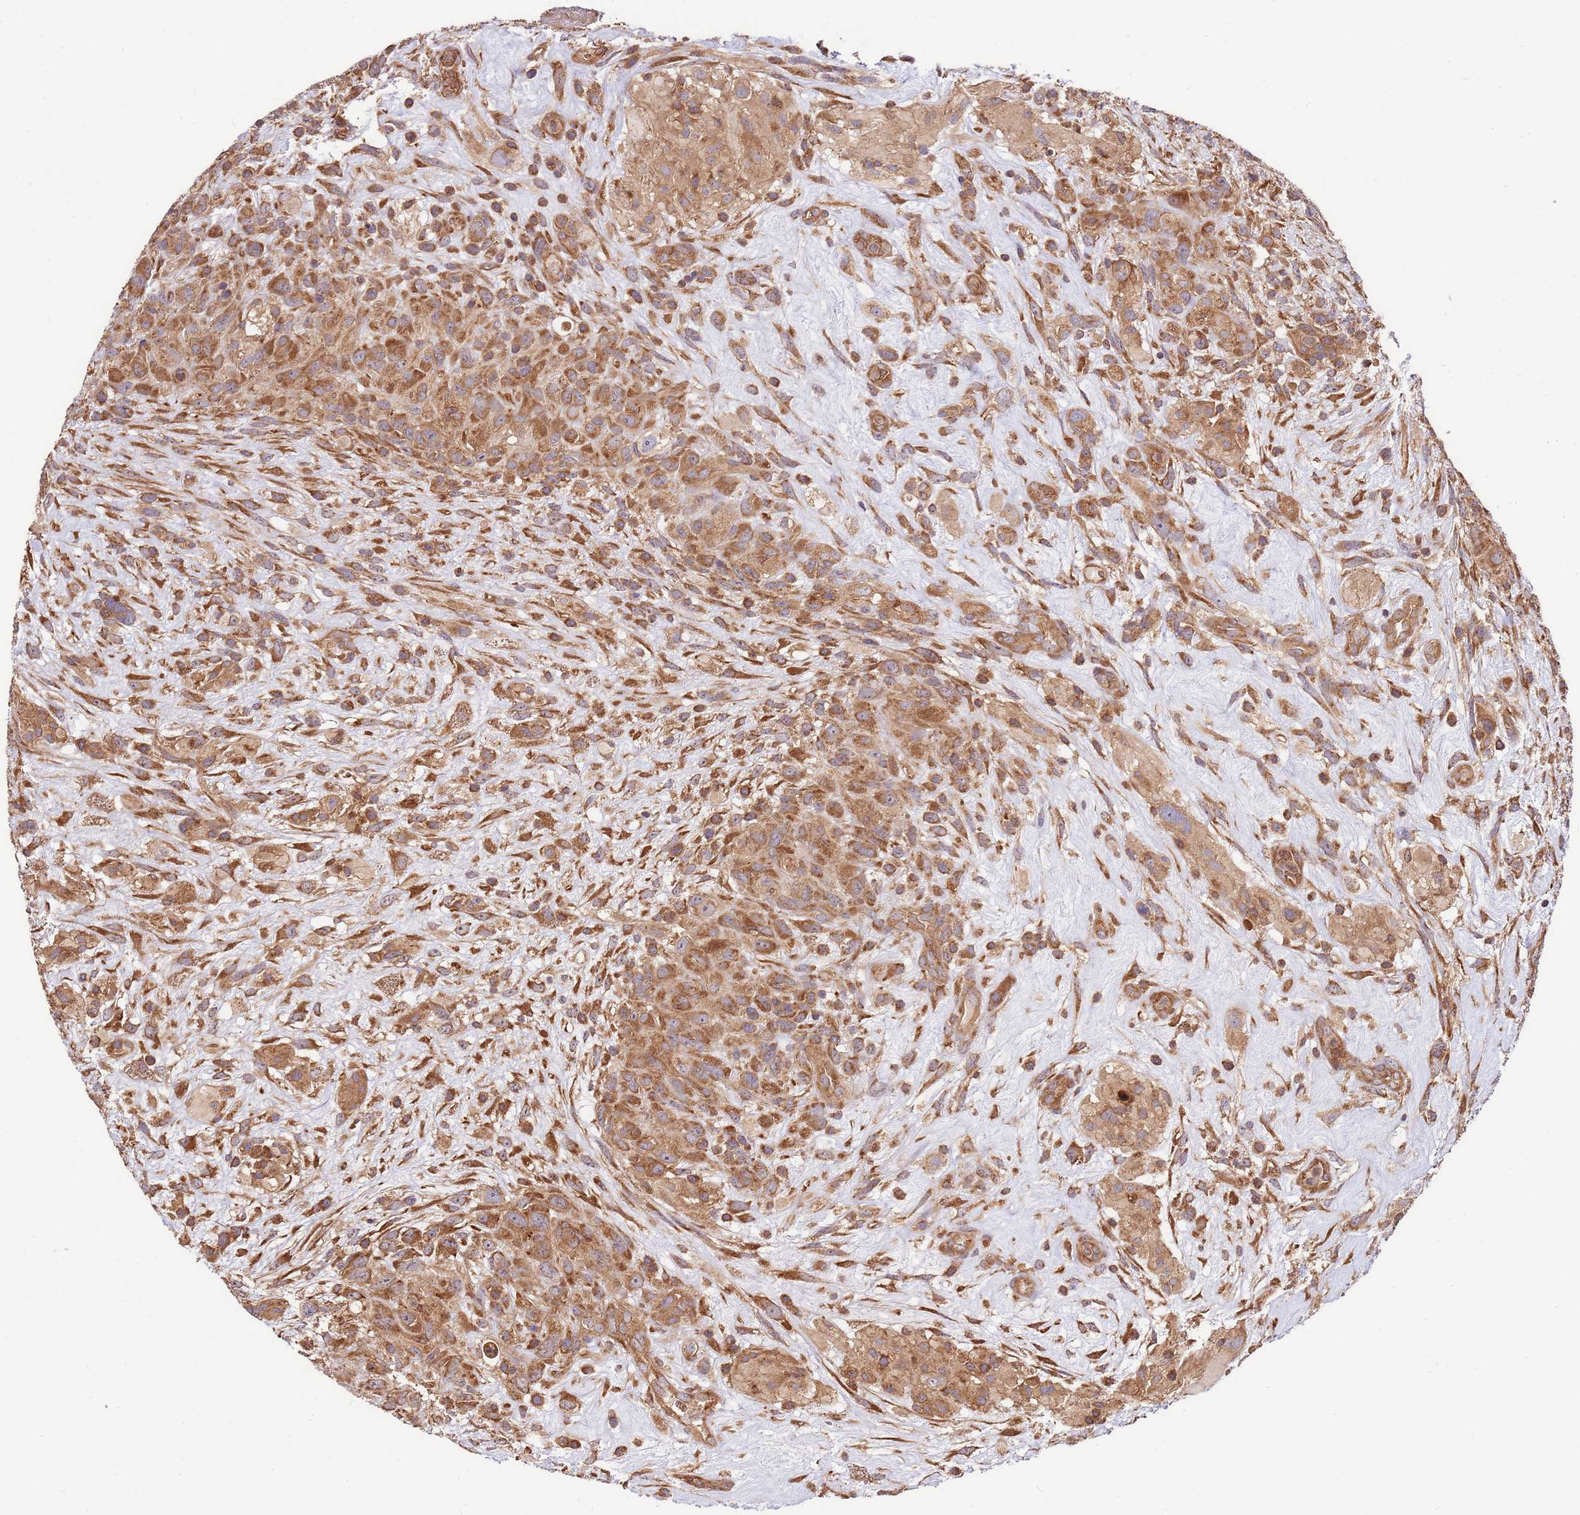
{"staining": {"intensity": "moderate", "quantity": ">75%", "location": "cytoplasmic/membranous"}, "tissue": "glioma", "cell_type": "Tumor cells", "image_type": "cancer", "snomed": [{"axis": "morphology", "description": "Glioma, malignant, High grade"}, {"axis": "topography", "description": "Brain"}], "caption": "Approximately >75% of tumor cells in human glioma show moderate cytoplasmic/membranous protein positivity as visualized by brown immunohistochemical staining.", "gene": "SLC44A5", "patient": {"sex": "male", "age": 61}}